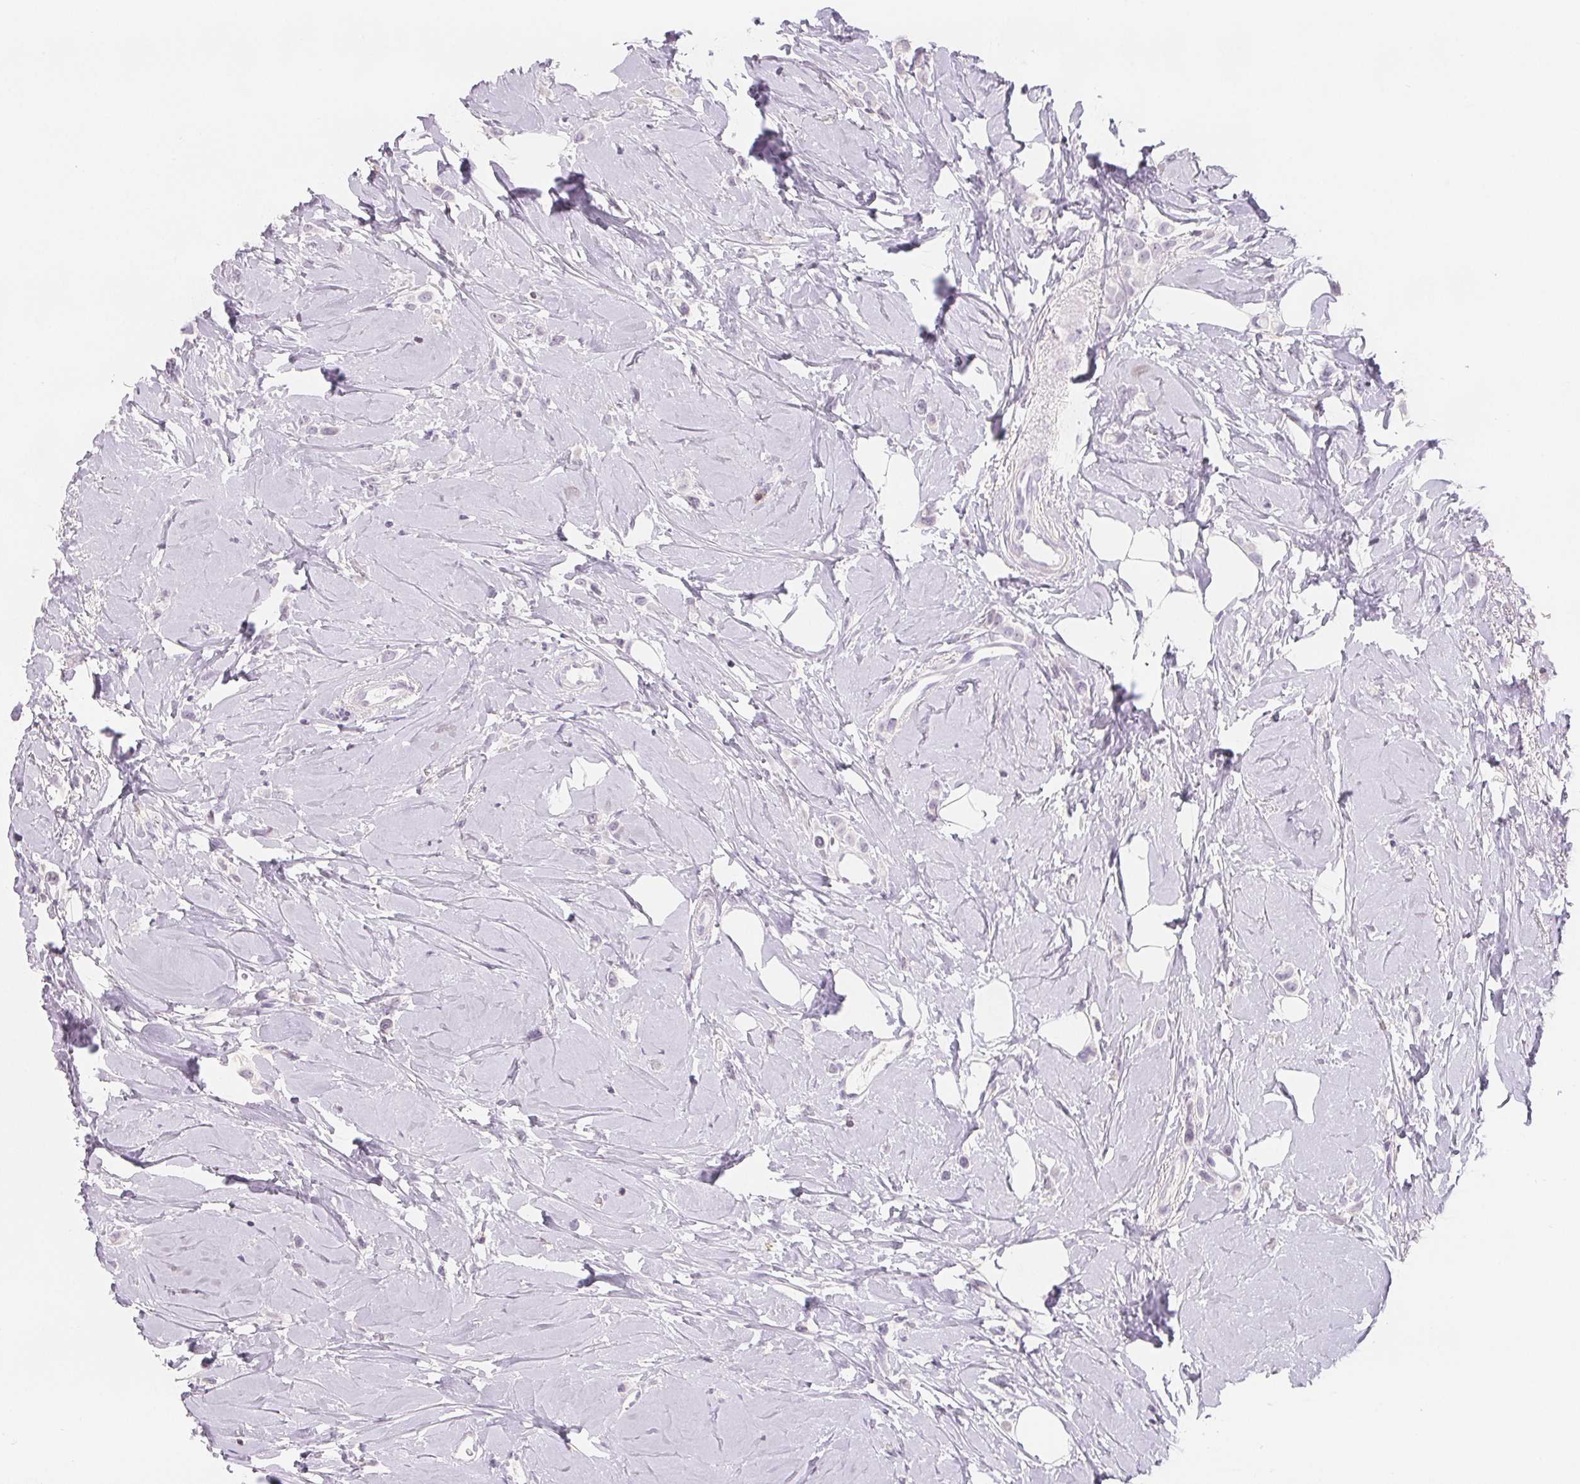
{"staining": {"intensity": "negative", "quantity": "none", "location": "none"}, "tissue": "breast cancer", "cell_type": "Tumor cells", "image_type": "cancer", "snomed": [{"axis": "morphology", "description": "Lobular carcinoma"}, {"axis": "topography", "description": "Breast"}], "caption": "Breast cancer (lobular carcinoma) stained for a protein using immunohistochemistry shows no staining tumor cells.", "gene": "CD69", "patient": {"sex": "female", "age": 66}}